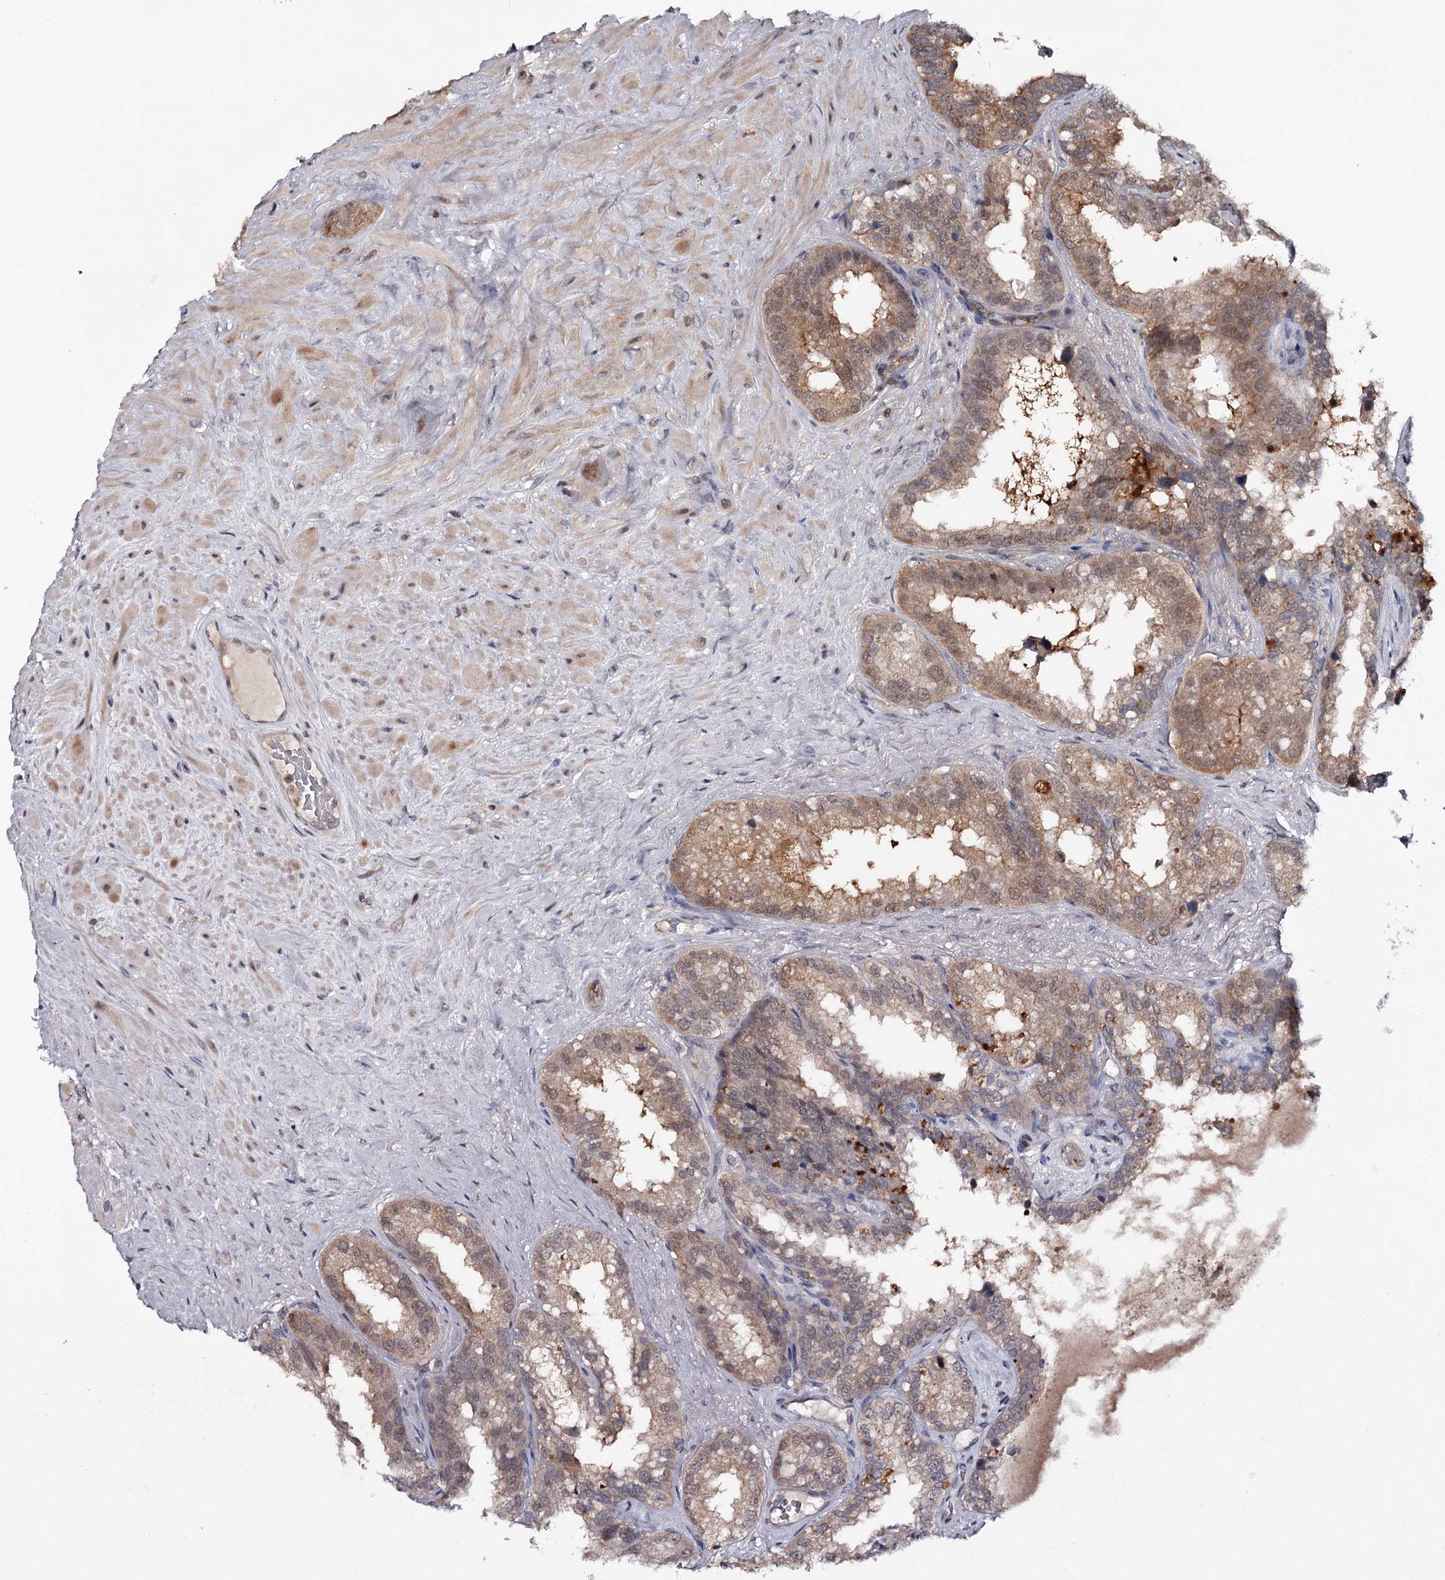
{"staining": {"intensity": "moderate", "quantity": ">75%", "location": "cytoplasmic/membranous"}, "tissue": "seminal vesicle", "cell_type": "Glandular cells", "image_type": "normal", "snomed": [{"axis": "morphology", "description": "Normal tissue, NOS"}, {"axis": "topography", "description": "Seminal veicle"}], "caption": "A micrograph showing moderate cytoplasmic/membranous positivity in about >75% of glandular cells in unremarkable seminal vesicle, as visualized by brown immunohistochemical staining.", "gene": "GTSF1", "patient": {"sex": "male", "age": 80}}